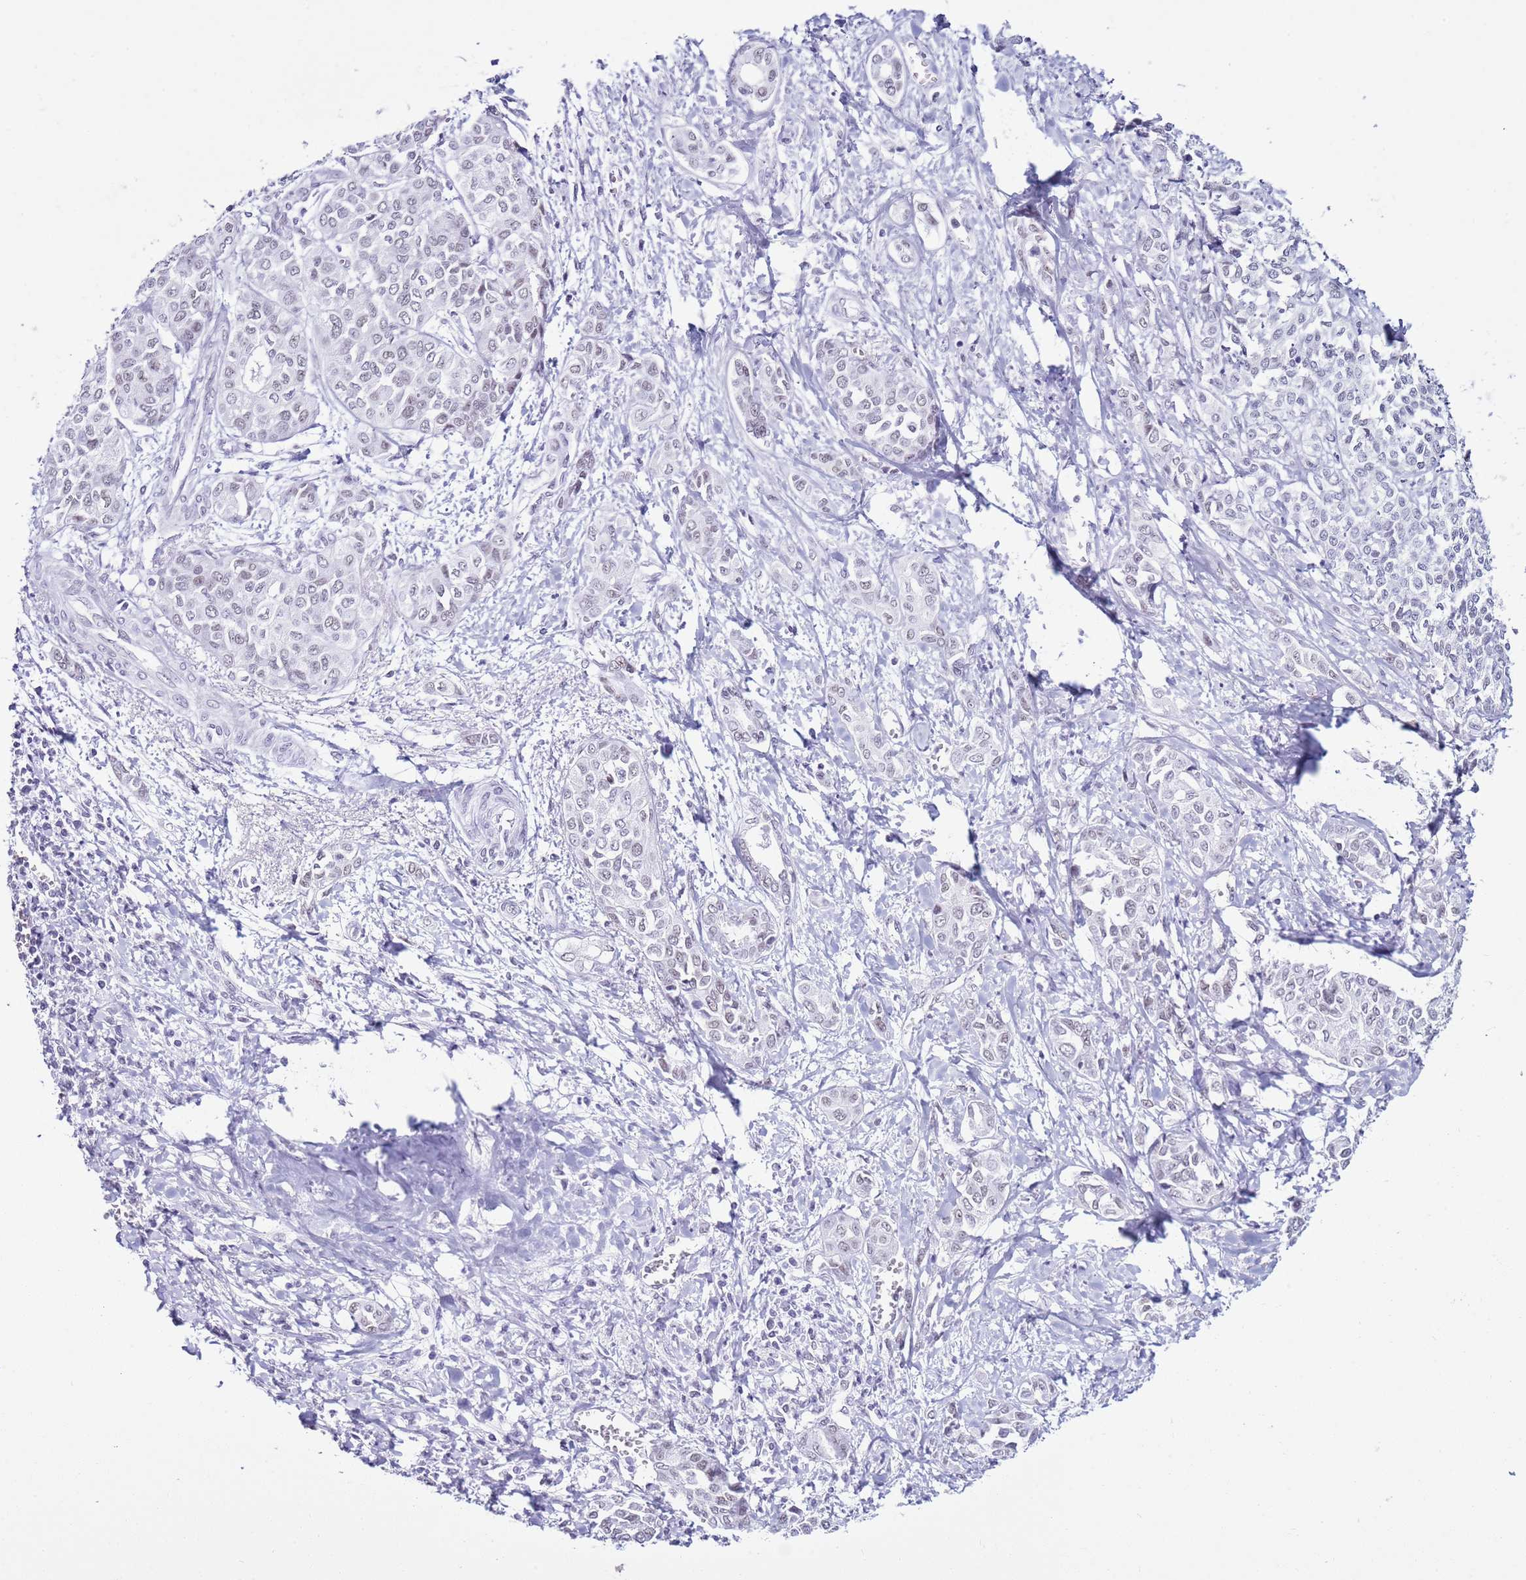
{"staining": {"intensity": "negative", "quantity": "none", "location": "none"}, "tissue": "liver cancer", "cell_type": "Tumor cells", "image_type": "cancer", "snomed": [{"axis": "morphology", "description": "Cholangiocarcinoma"}, {"axis": "topography", "description": "Liver"}], "caption": "The histopathology image exhibits no significant expression in tumor cells of liver cholangiocarcinoma.", "gene": "DHX15", "patient": {"sex": "female", "age": 77}}